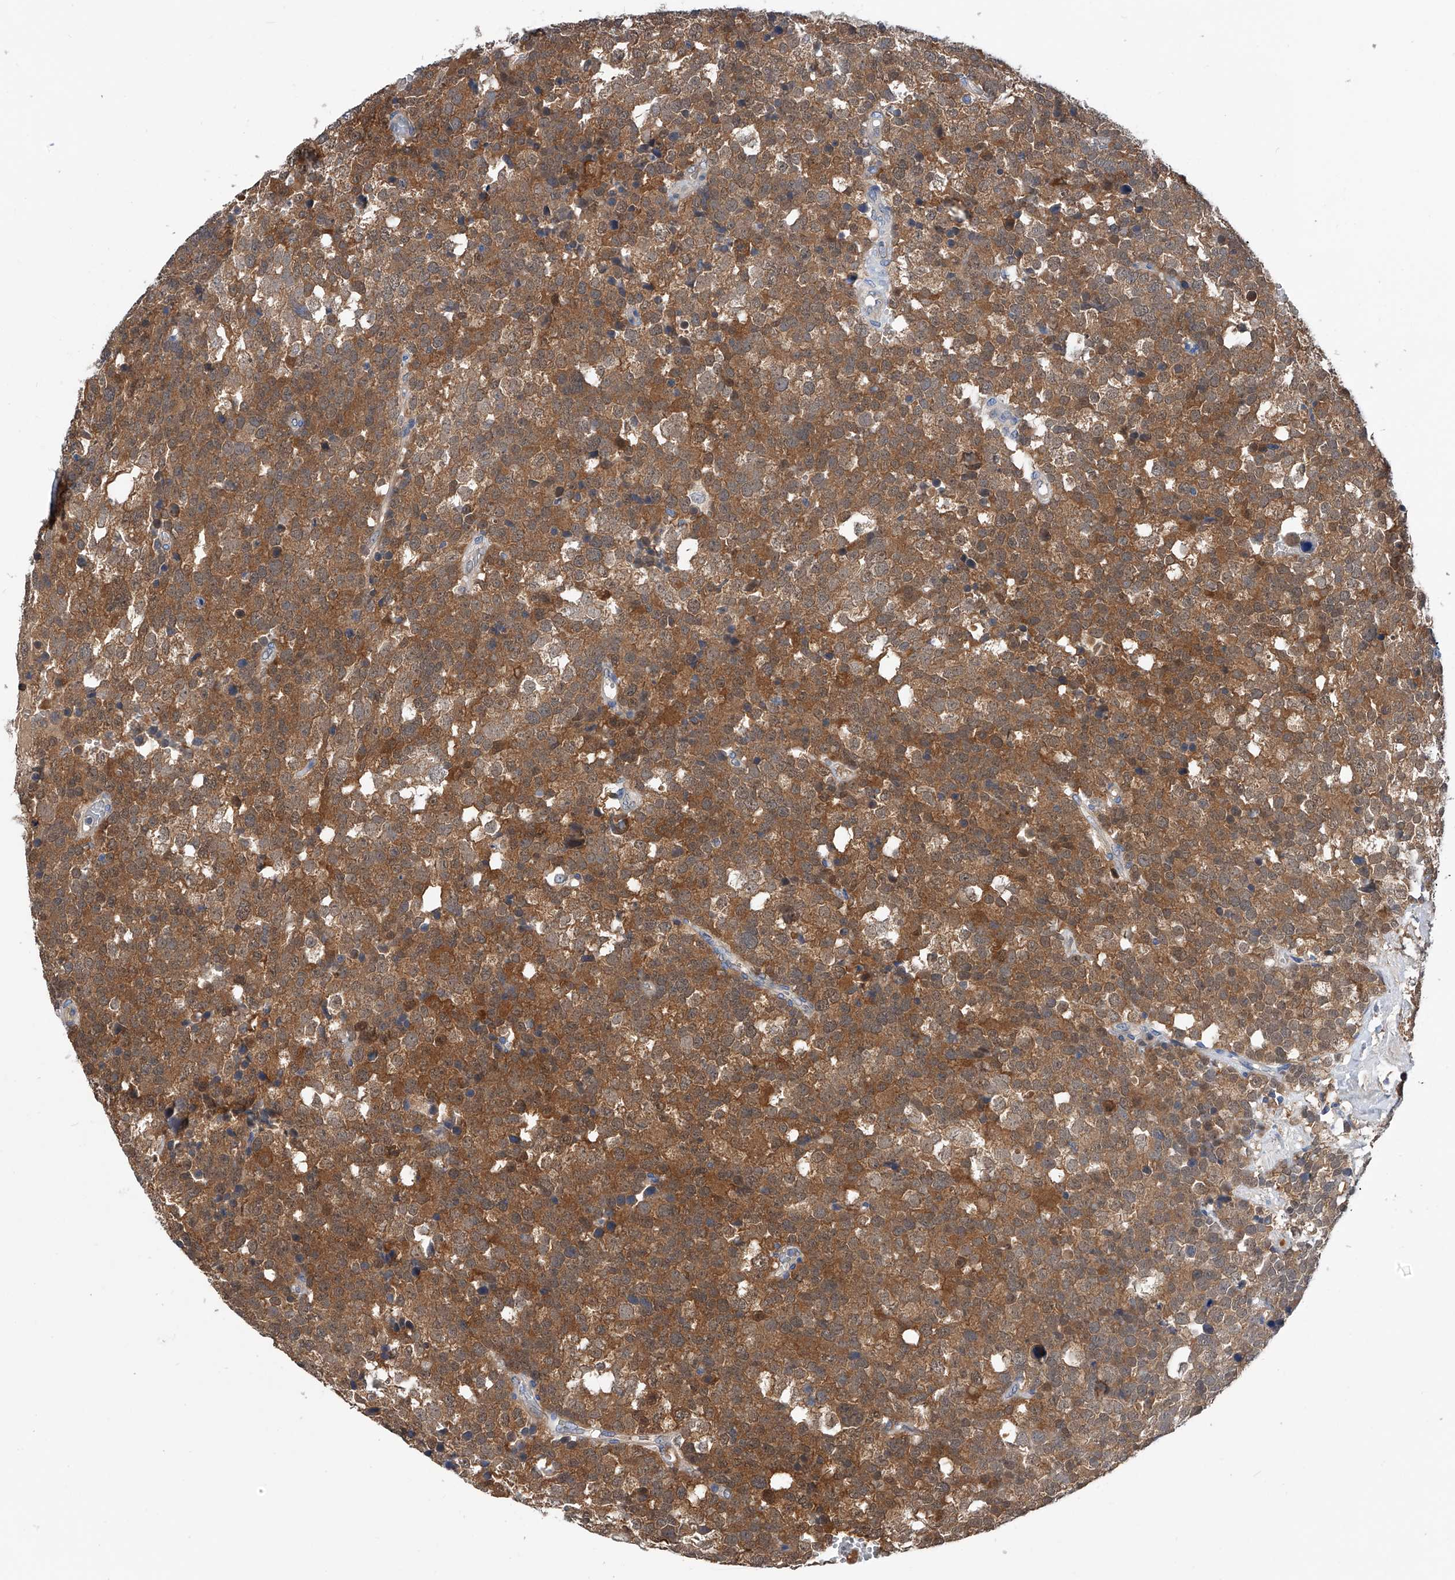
{"staining": {"intensity": "strong", "quantity": ">75%", "location": "cytoplasmic/membranous"}, "tissue": "testis cancer", "cell_type": "Tumor cells", "image_type": "cancer", "snomed": [{"axis": "morphology", "description": "Seminoma, NOS"}, {"axis": "topography", "description": "Testis"}], "caption": "Immunohistochemistry staining of seminoma (testis), which demonstrates high levels of strong cytoplasmic/membranous positivity in approximately >75% of tumor cells indicating strong cytoplasmic/membranous protein expression. The staining was performed using DAB (3,3'-diaminobenzidine) (brown) for protein detection and nuclei were counterstained in hematoxylin (blue).", "gene": "PGM3", "patient": {"sex": "male", "age": 71}}